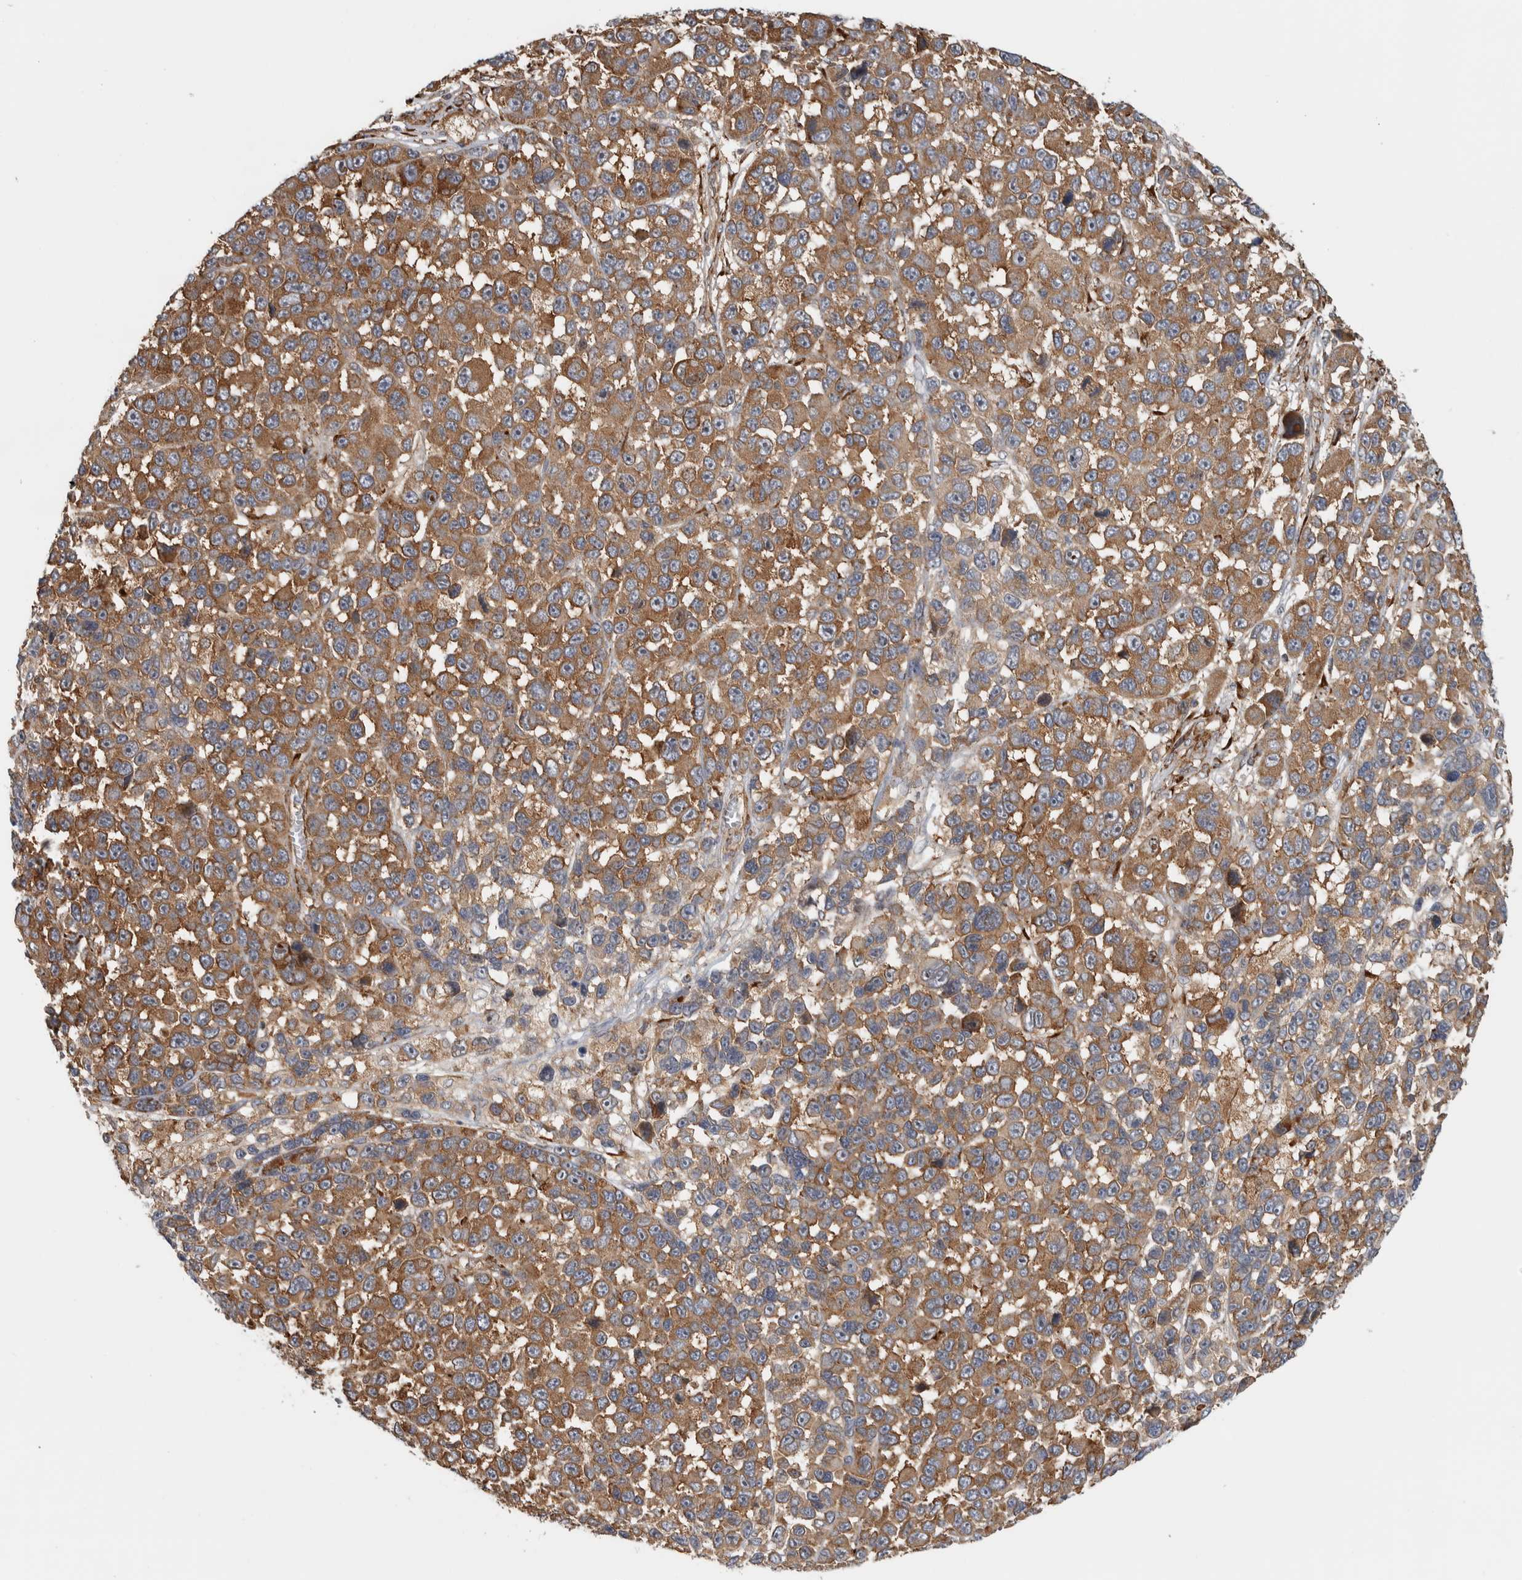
{"staining": {"intensity": "moderate", "quantity": ">75%", "location": "cytoplasmic/membranous"}, "tissue": "melanoma", "cell_type": "Tumor cells", "image_type": "cancer", "snomed": [{"axis": "morphology", "description": "Malignant melanoma, NOS"}, {"axis": "topography", "description": "Skin"}], "caption": "The image demonstrates immunohistochemical staining of malignant melanoma. There is moderate cytoplasmic/membranous staining is appreciated in approximately >75% of tumor cells.", "gene": "EIF3H", "patient": {"sex": "male", "age": 53}}